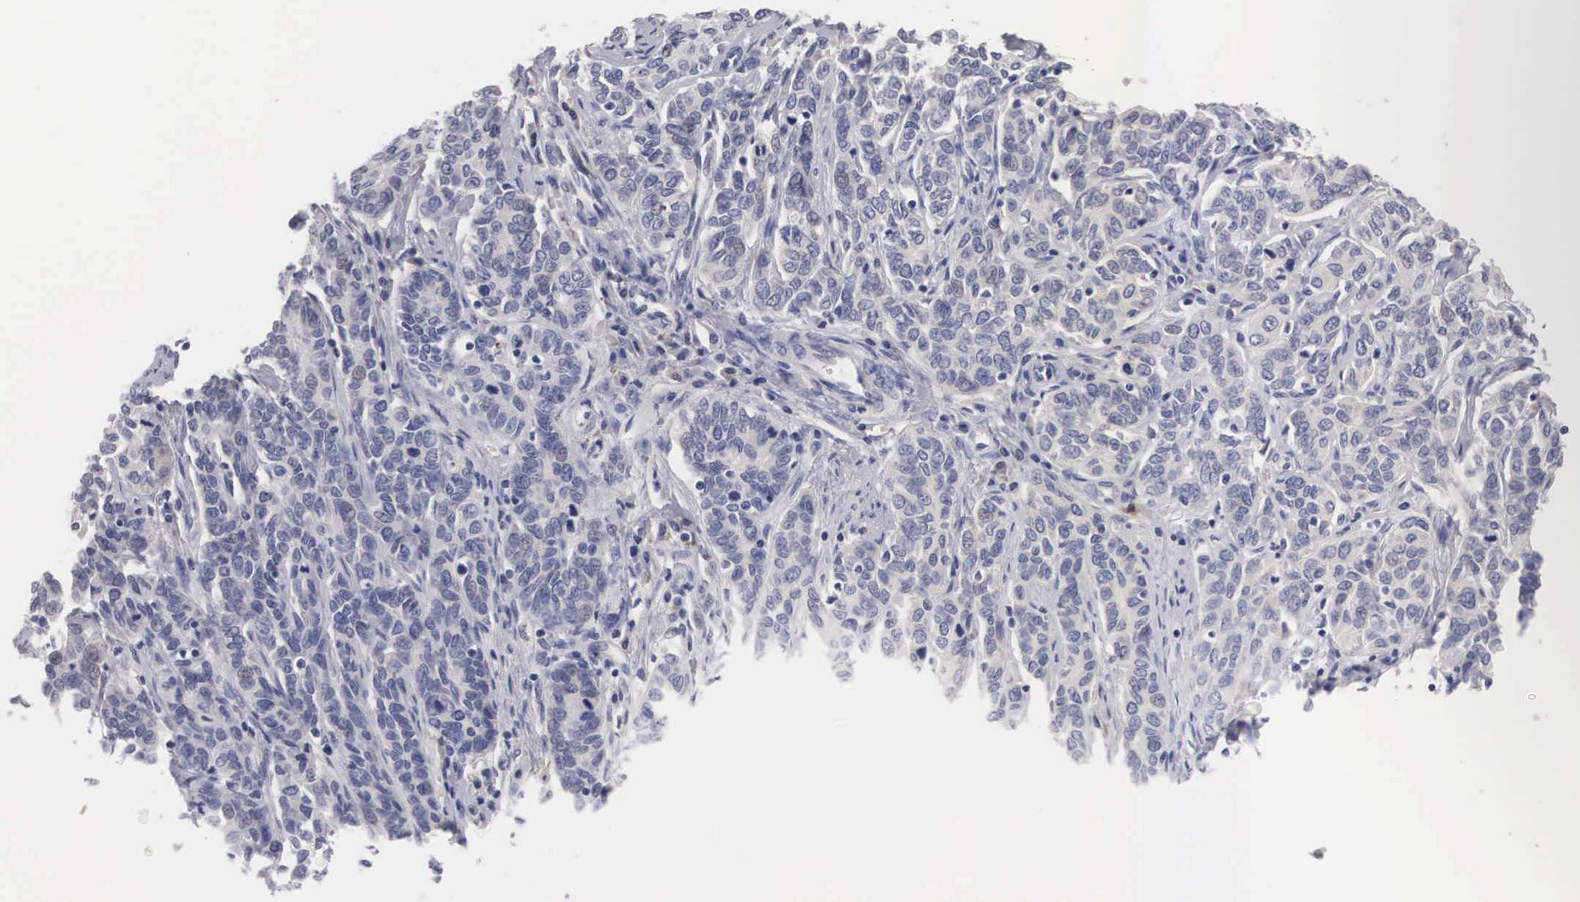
{"staining": {"intensity": "negative", "quantity": "none", "location": "none"}, "tissue": "cervical cancer", "cell_type": "Tumor cells", "image_type": "cancer", "snomed": [{"axis": "morphology", "description": "Squamous cell carcinoma, NOS"}, {"axis": "topography", "description": "Cervix"}], "caption": "The photomicrograph exhibits no significant staining in tumor cells of cervical squamous cell carcinoma. (DAB (3,3'-diaminobenzidine) immunohistochemistry with hematoxylin counter stain).", "gene": "ABHD4", "patient": {"sex": "female", "age": 38}}